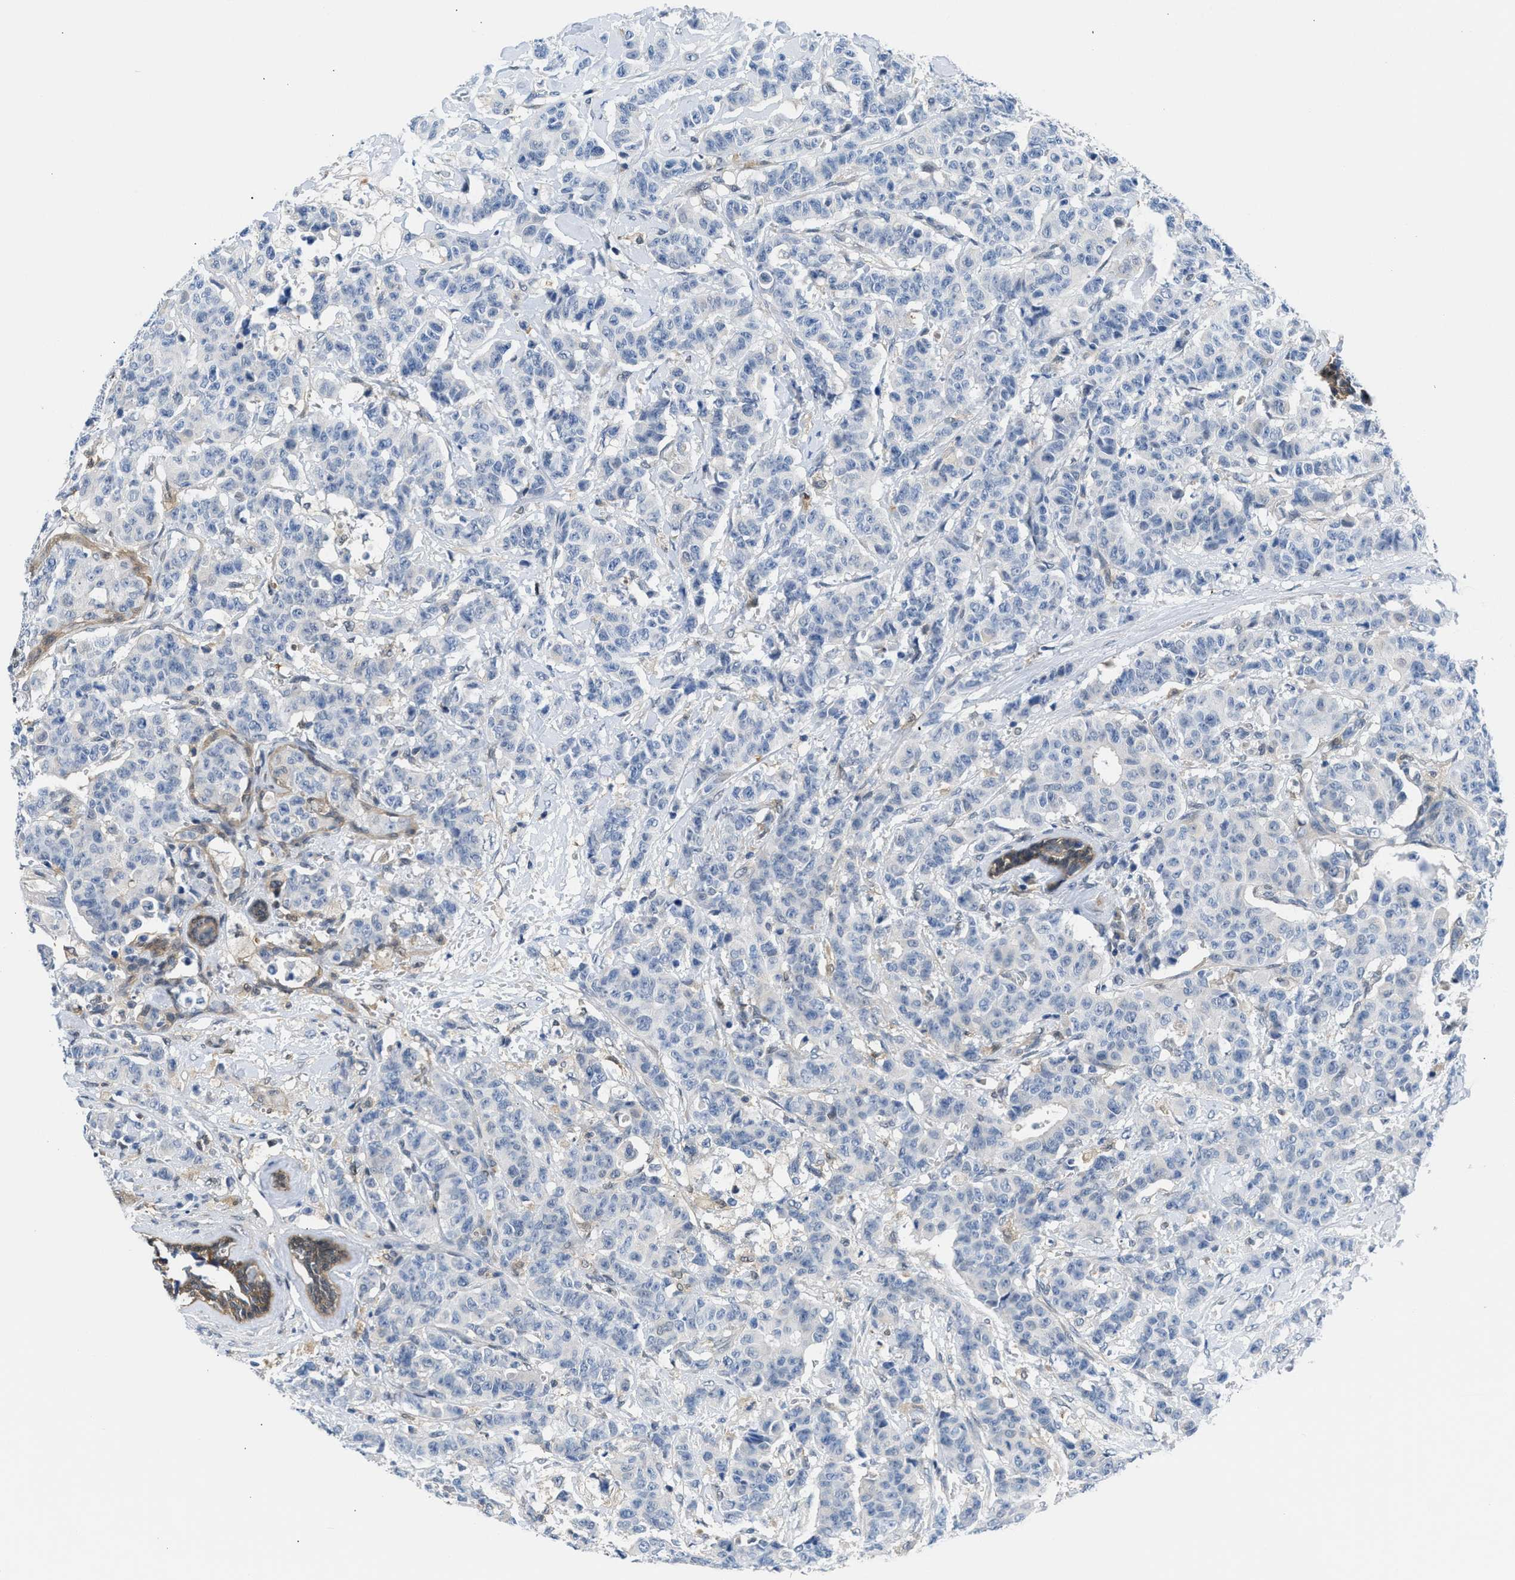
{"staining": {"intensity": "negative", "quantity": "none", "location": "none"}, "tissue": "breast cancer", "cell_type": "Tumor cells", "image_type": "cancer", "snomed": [{"axis": "morphology", "description": "Normal tissue, NOS"}, {"axis": "morphology", "description": "Duct carcinoma"}, {"axis": "topography", "description": "Breast"}], "caption": "Immunohistochemical staining of breast infiltrating ductal carcinoma exhibits no significant positivity in tumor cells. Brightfield microscopy of immunohistochemistry stained with DAB (brown) and hematoxylin (blue), captured at high magnification.", "gene": "CBR1", "patient": {"sex": "female", "age": 40}}